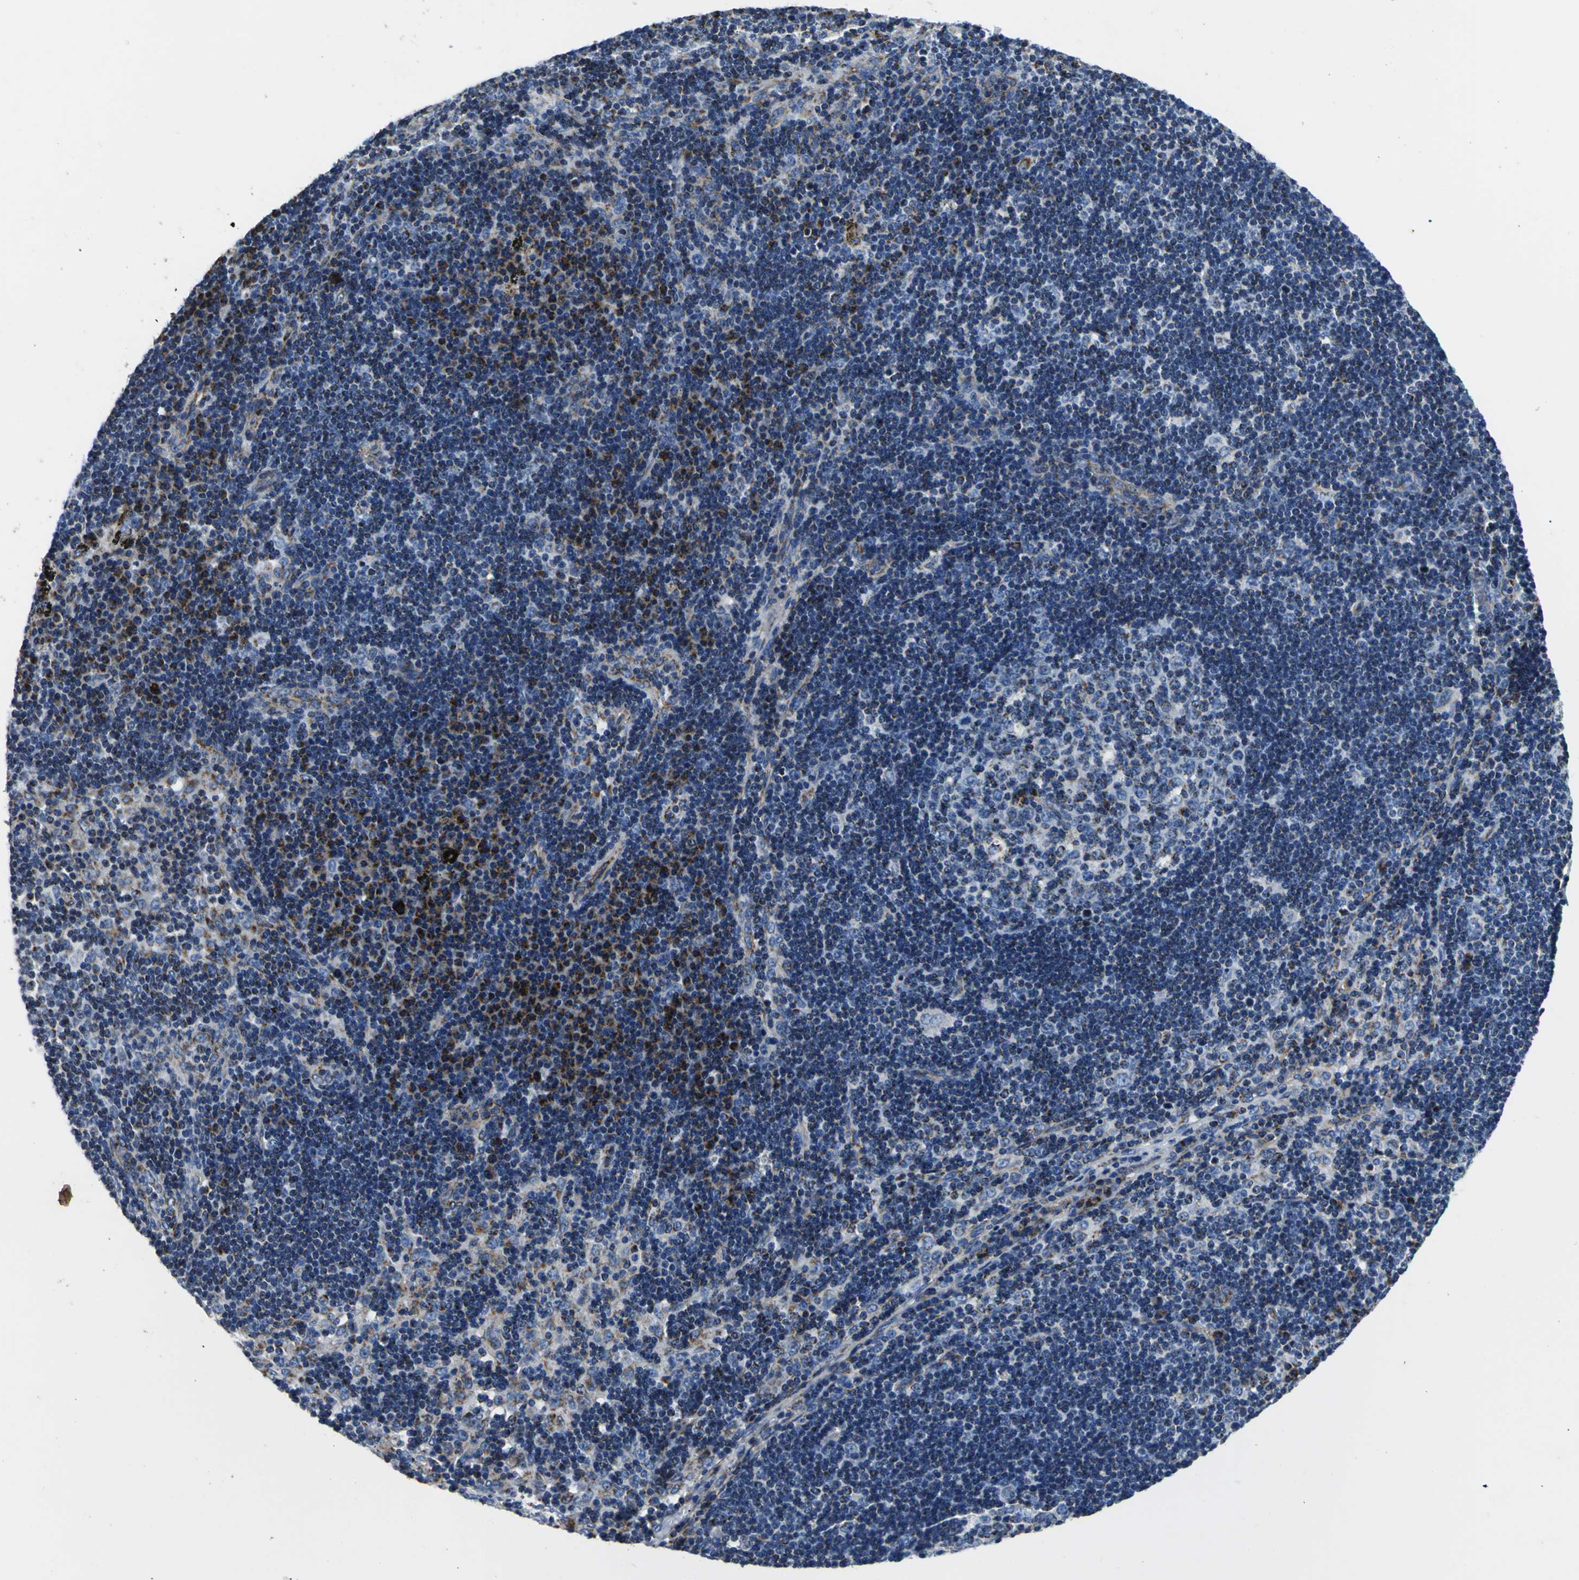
{"staining": {"intensity": "moderate", "quantity": "<25%", "location": "cytoplasmic/membranous"}, "tissue": "lymph node", "cell_type": "Germinal center cells", "image_type": "normal", "snomed": [{"axis": "morphology", "description": "Normal tissue, NOS"}, {"axis": "morphology", "description": "Squamous cell carcinoma, metastatic, NOS"}, {"axis": "topography", "description": "Lymph node"}], "caption": "Lymph node stained with immunohistochemistry (IHC) exhibits moderate cytoplasmic/membranous expression in about <25% of germinal center cells.", "gene": "IFI6", "patient": {"sex": "female", "age": 53}}